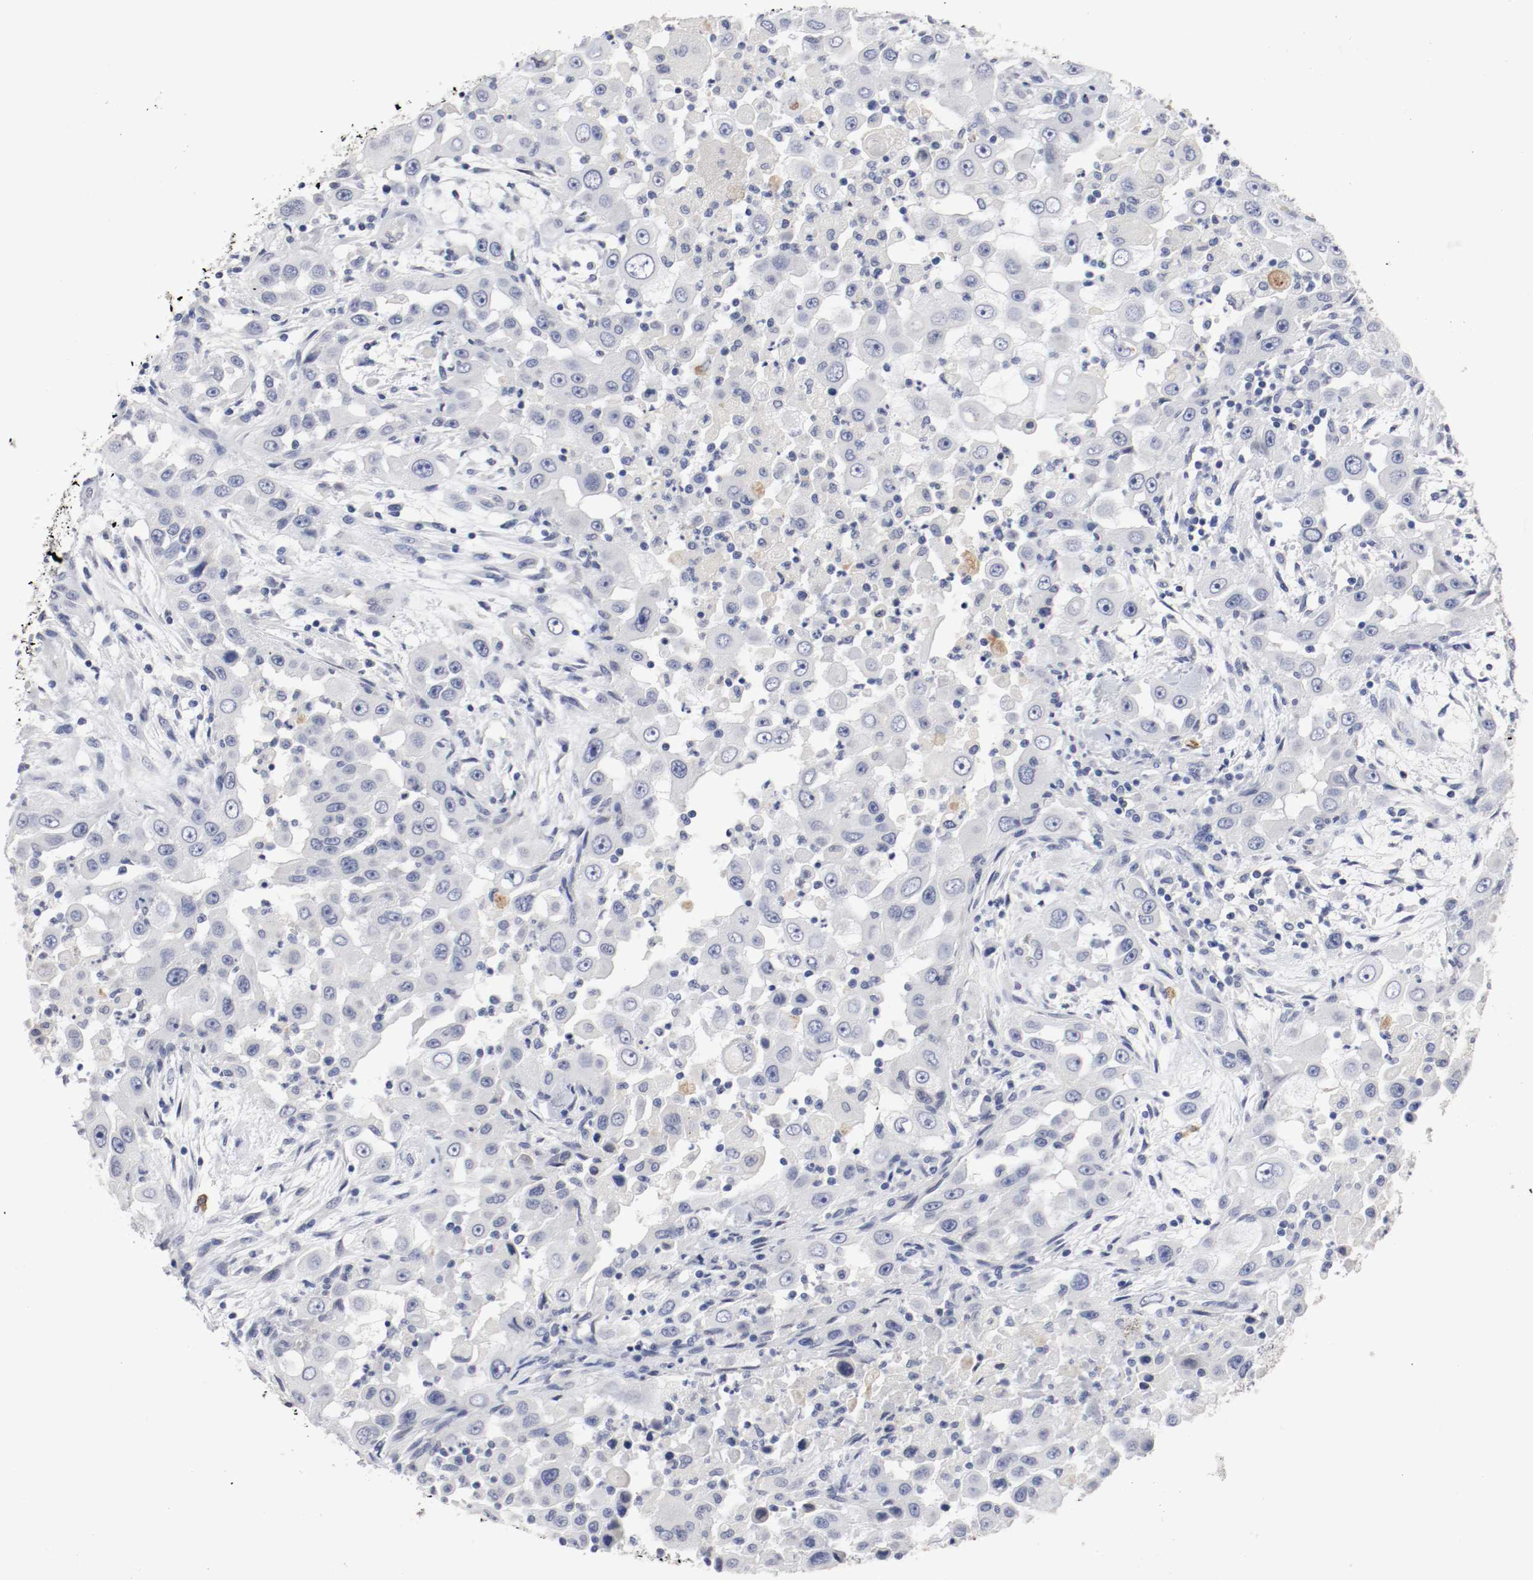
{"staining": {"intensity": "negative", "quantity": "none", "location": "none"}, "tissue": "head and neck cancer", "cell_type": "Tumor cells", "image_type": "cancer", "snomed": [{"axis": "morphology", "description": "Carcinoma, NOS"}, {"axis": "topography", "description": "Head-Neck"}], "caption": "DAB (3,3'-diaminobenzidine) immunohistochemical staining of head and neck cancer demonstrates no significant staining in tumor cells.", "gene": "KIT", "patient": {"sex": "male", "age": 87}}